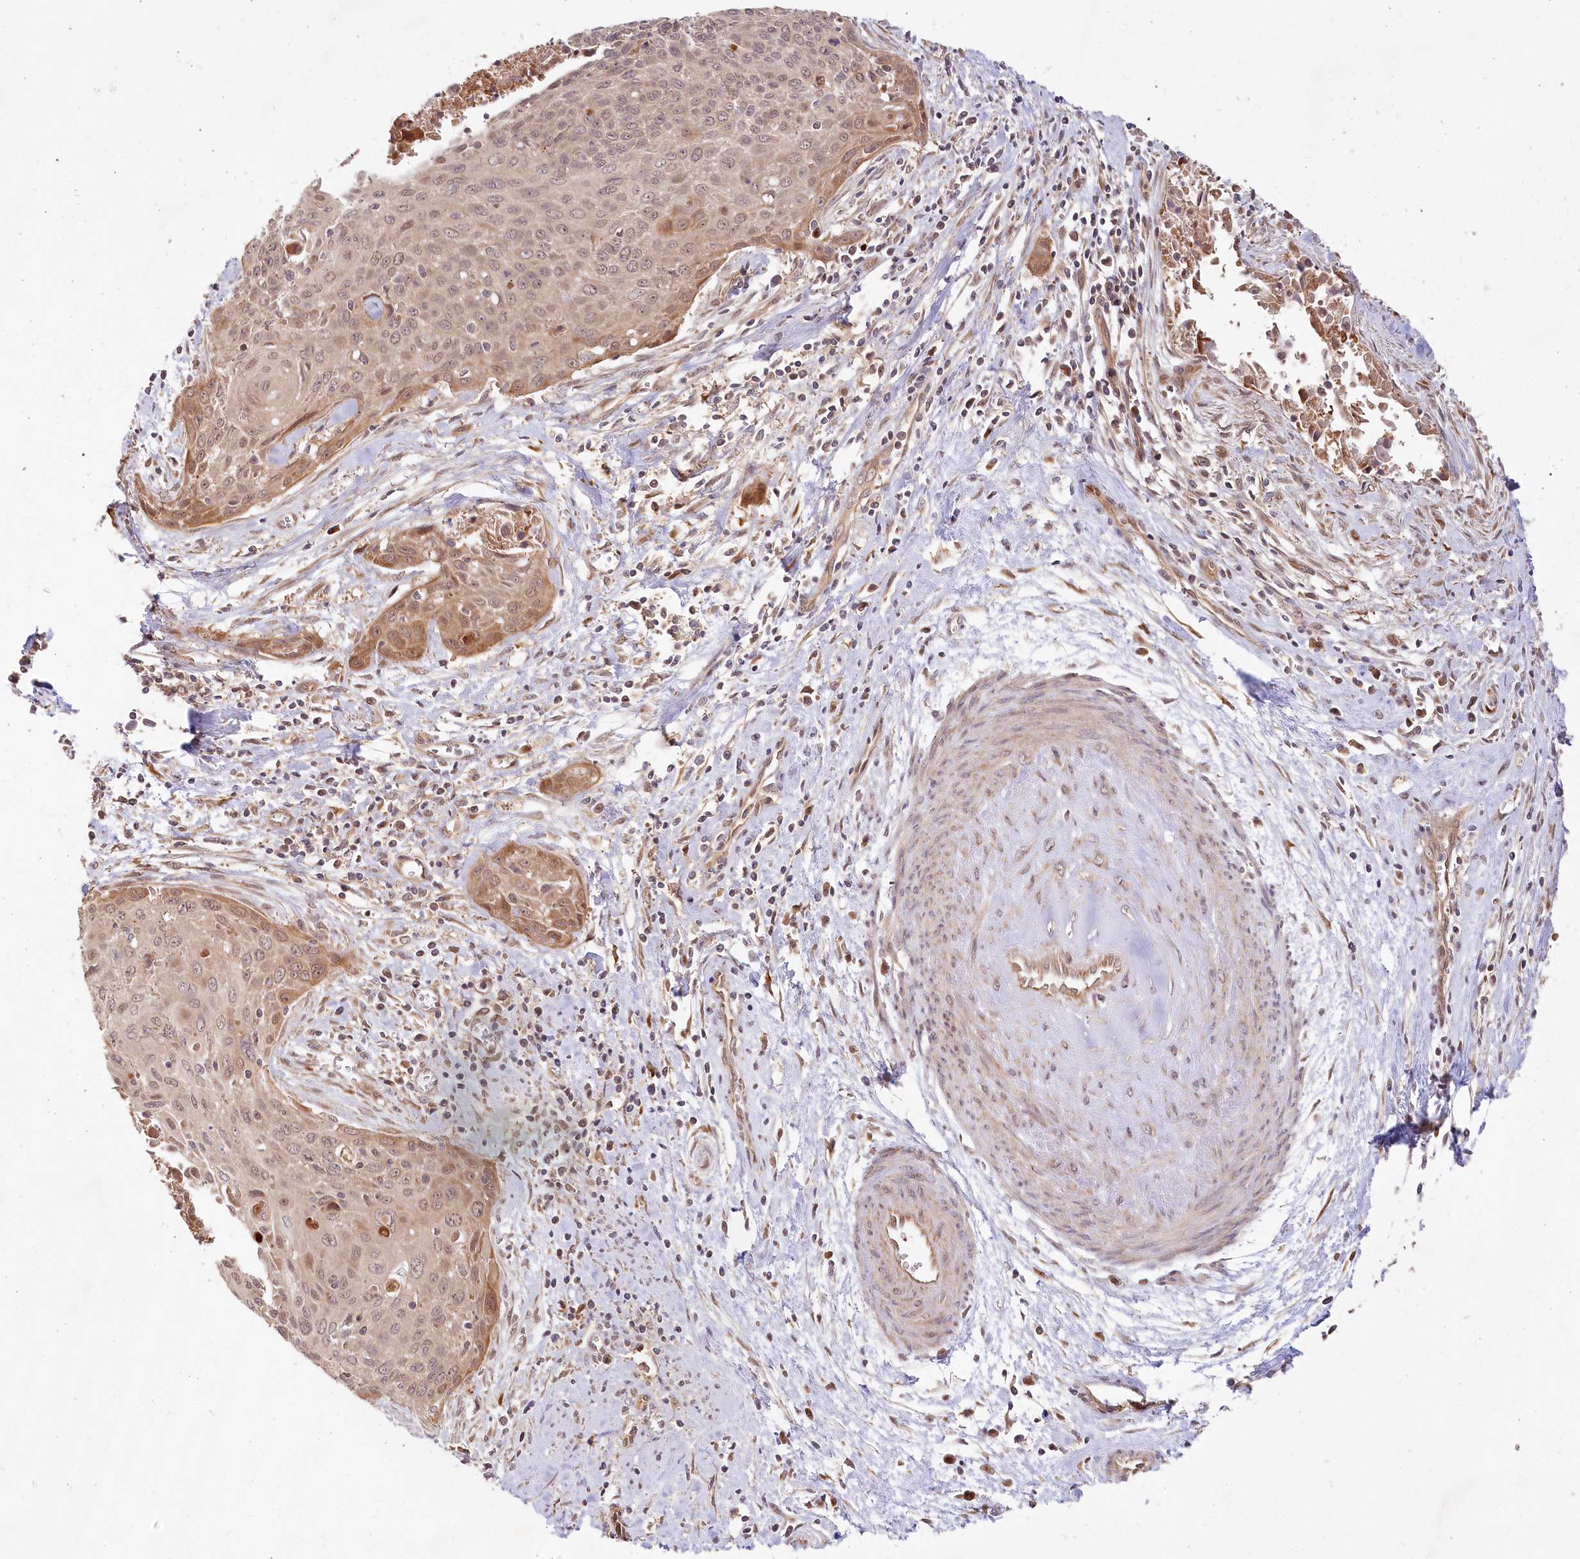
{"staining": {"intensity": "moderate", "quantity": ">75%", "location": "cytoplasmic/membranous,nuclear"}, "tissue": "cervical cancer", "cell_type": "Tumor cells", "image_type": "cancer", "snomed": [{"axis": "morphology", "description": "Squamous cell carcinoma, NOS"}, {"axis": "topography", "description": "Cervix"}], "caption": "The image shows immunohistochemical staining of cervical cancer (squamous cell carcinoma). There is moderate cytoplasmic/membranous and nuclear staining is identified in about >75% of tumor cells.", "gene": "CEP70", "patient": {"sex": "female", "age": 55}}